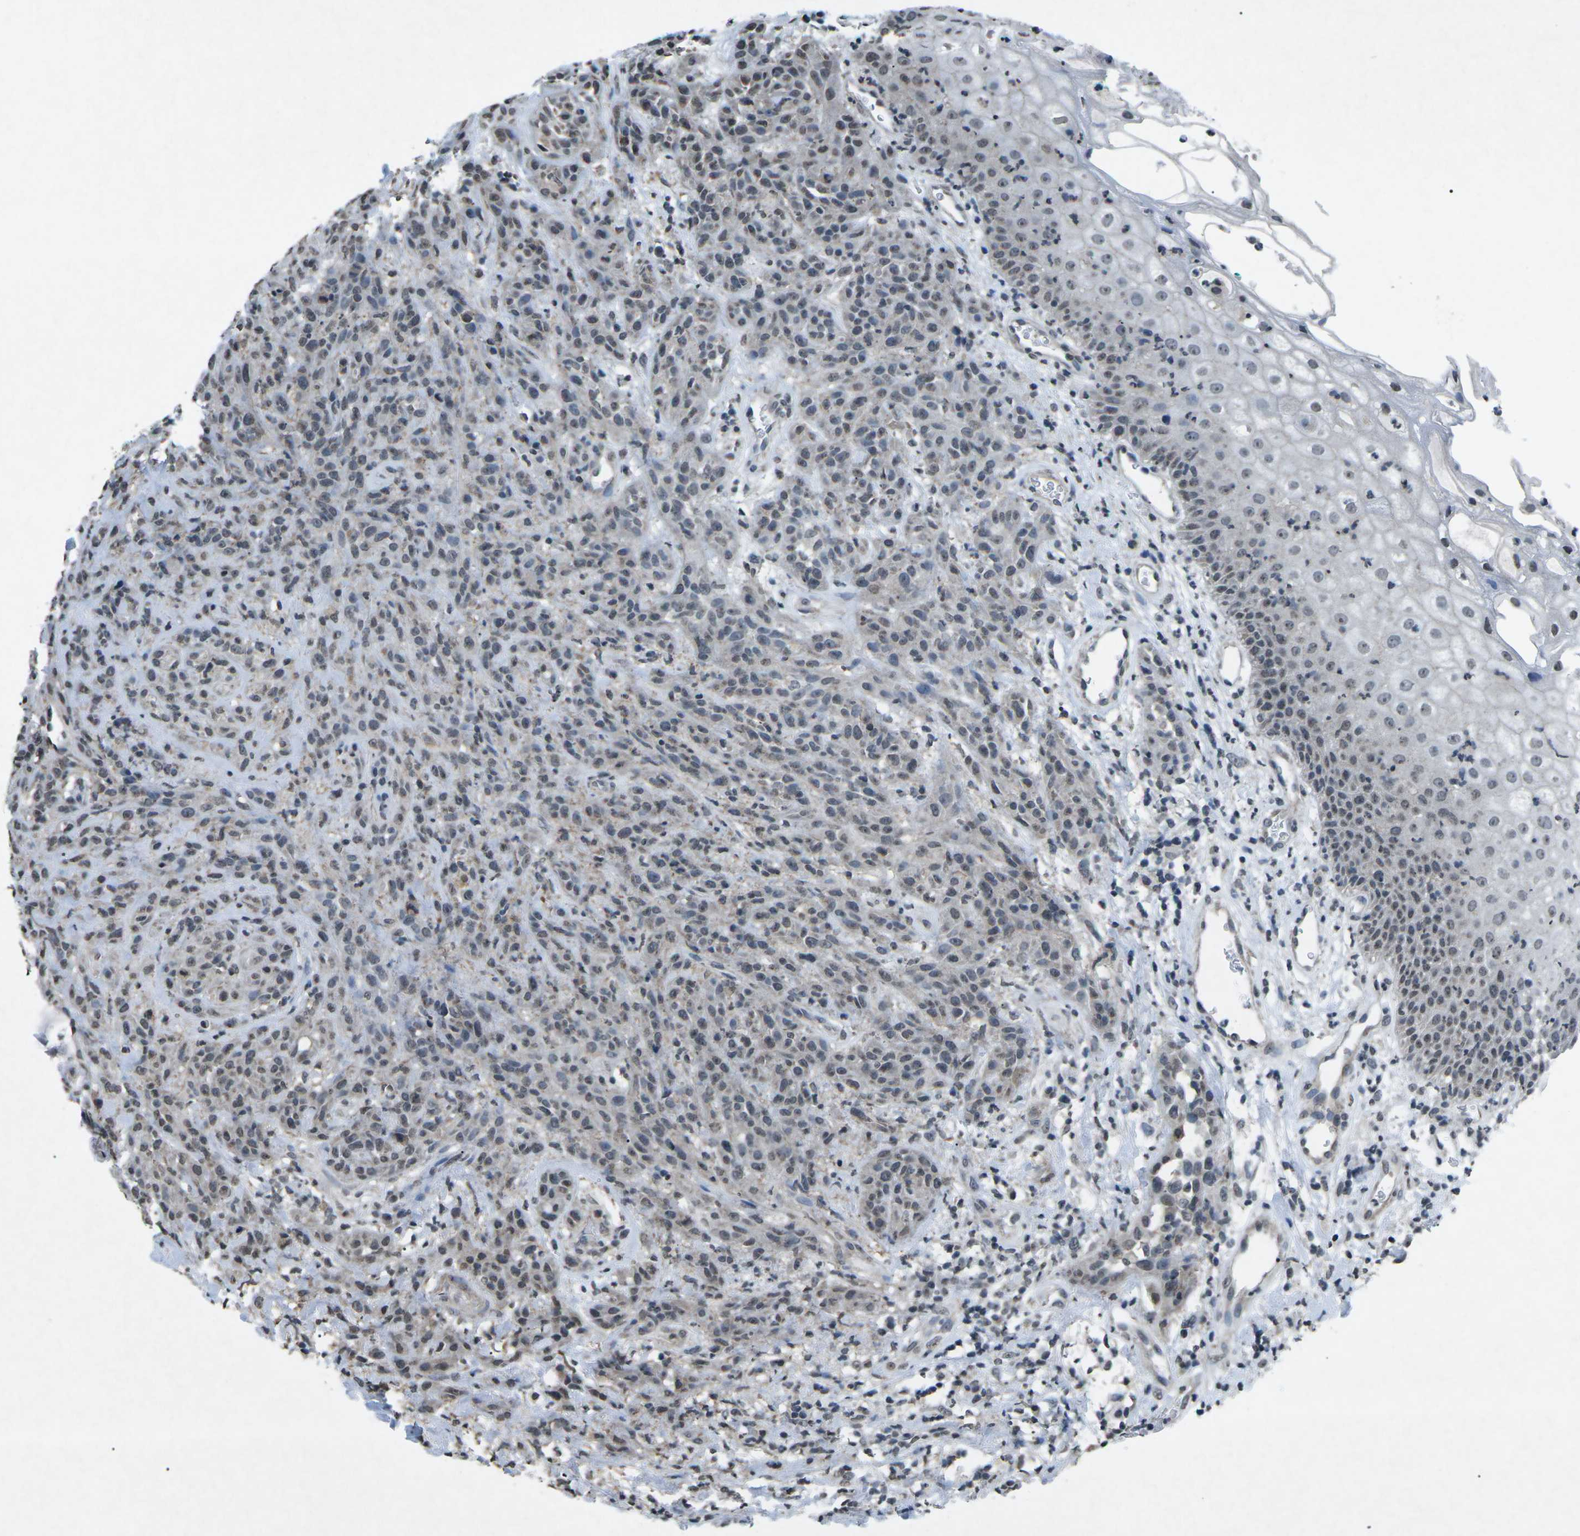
{"staining": {"intensity": "weak", "quantity": "<25%", "location": "cytoplasmic/membranous"}, "tissue": "head and neck cancer", "cell_type": "Tumor cells", "image_type": "cancer", "snomed": [{"axis": "morphology", "description": "Normal tissue, NOS"}, {"axis": "morphology", "description": "Squamous cell carcinoma, NOS"}, {"axis": "topography", "description": "Cartilage tissue"}, {"axis": "topography", "description": "Head-Neck"}], "caption": "DAB immunohistochemical staining of human head and neck squamous cell carcinoma displays no significant staining in tumor cells. (DAB immunohistochemistry visualized using brightfield microscopy, high magnification).", "gene": "TFR2", "patient": {"sex": "male", "age": 62}}